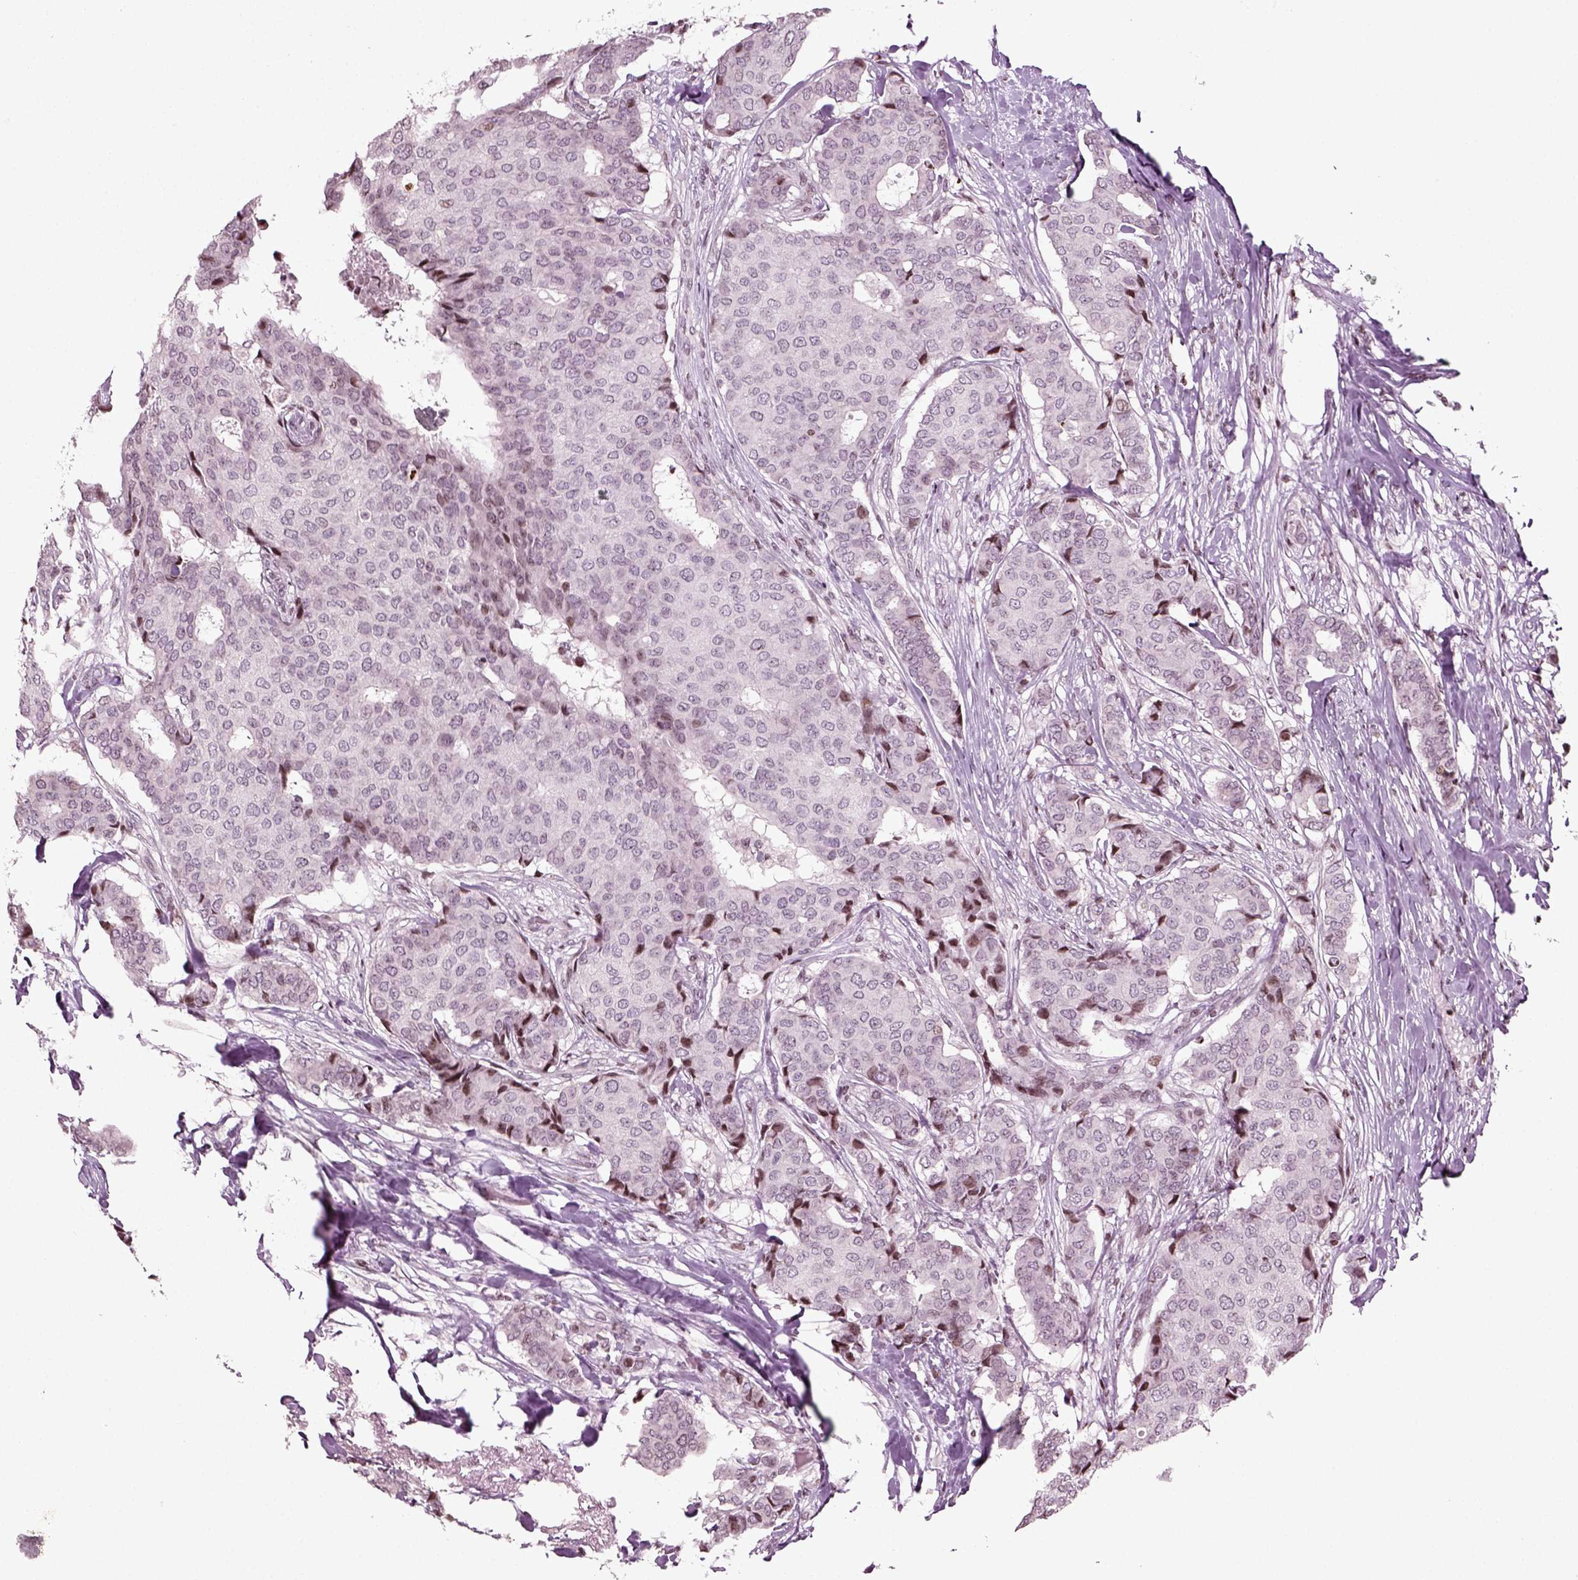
{"staining": {"intensity": "moderate", "quantity": "<25%", "location": "nuclear"}, "tissue": "breast cancer", "cell_type": "Tumor cells", "image_type": "cancer", "snomed": [{"axis": "morphology", "description": "Duct carcinoma"}, {"axis": "topography", "description": "Breast"}], "caption": "High-power microscopy captured an immunohistochemistry (IHC) photomicrograph of breast cancer, revealing moderate nuclear staining in about <25% of tumor cells.", "gene": "HEYL", "patient": {"sex": "female", "age": 75}}